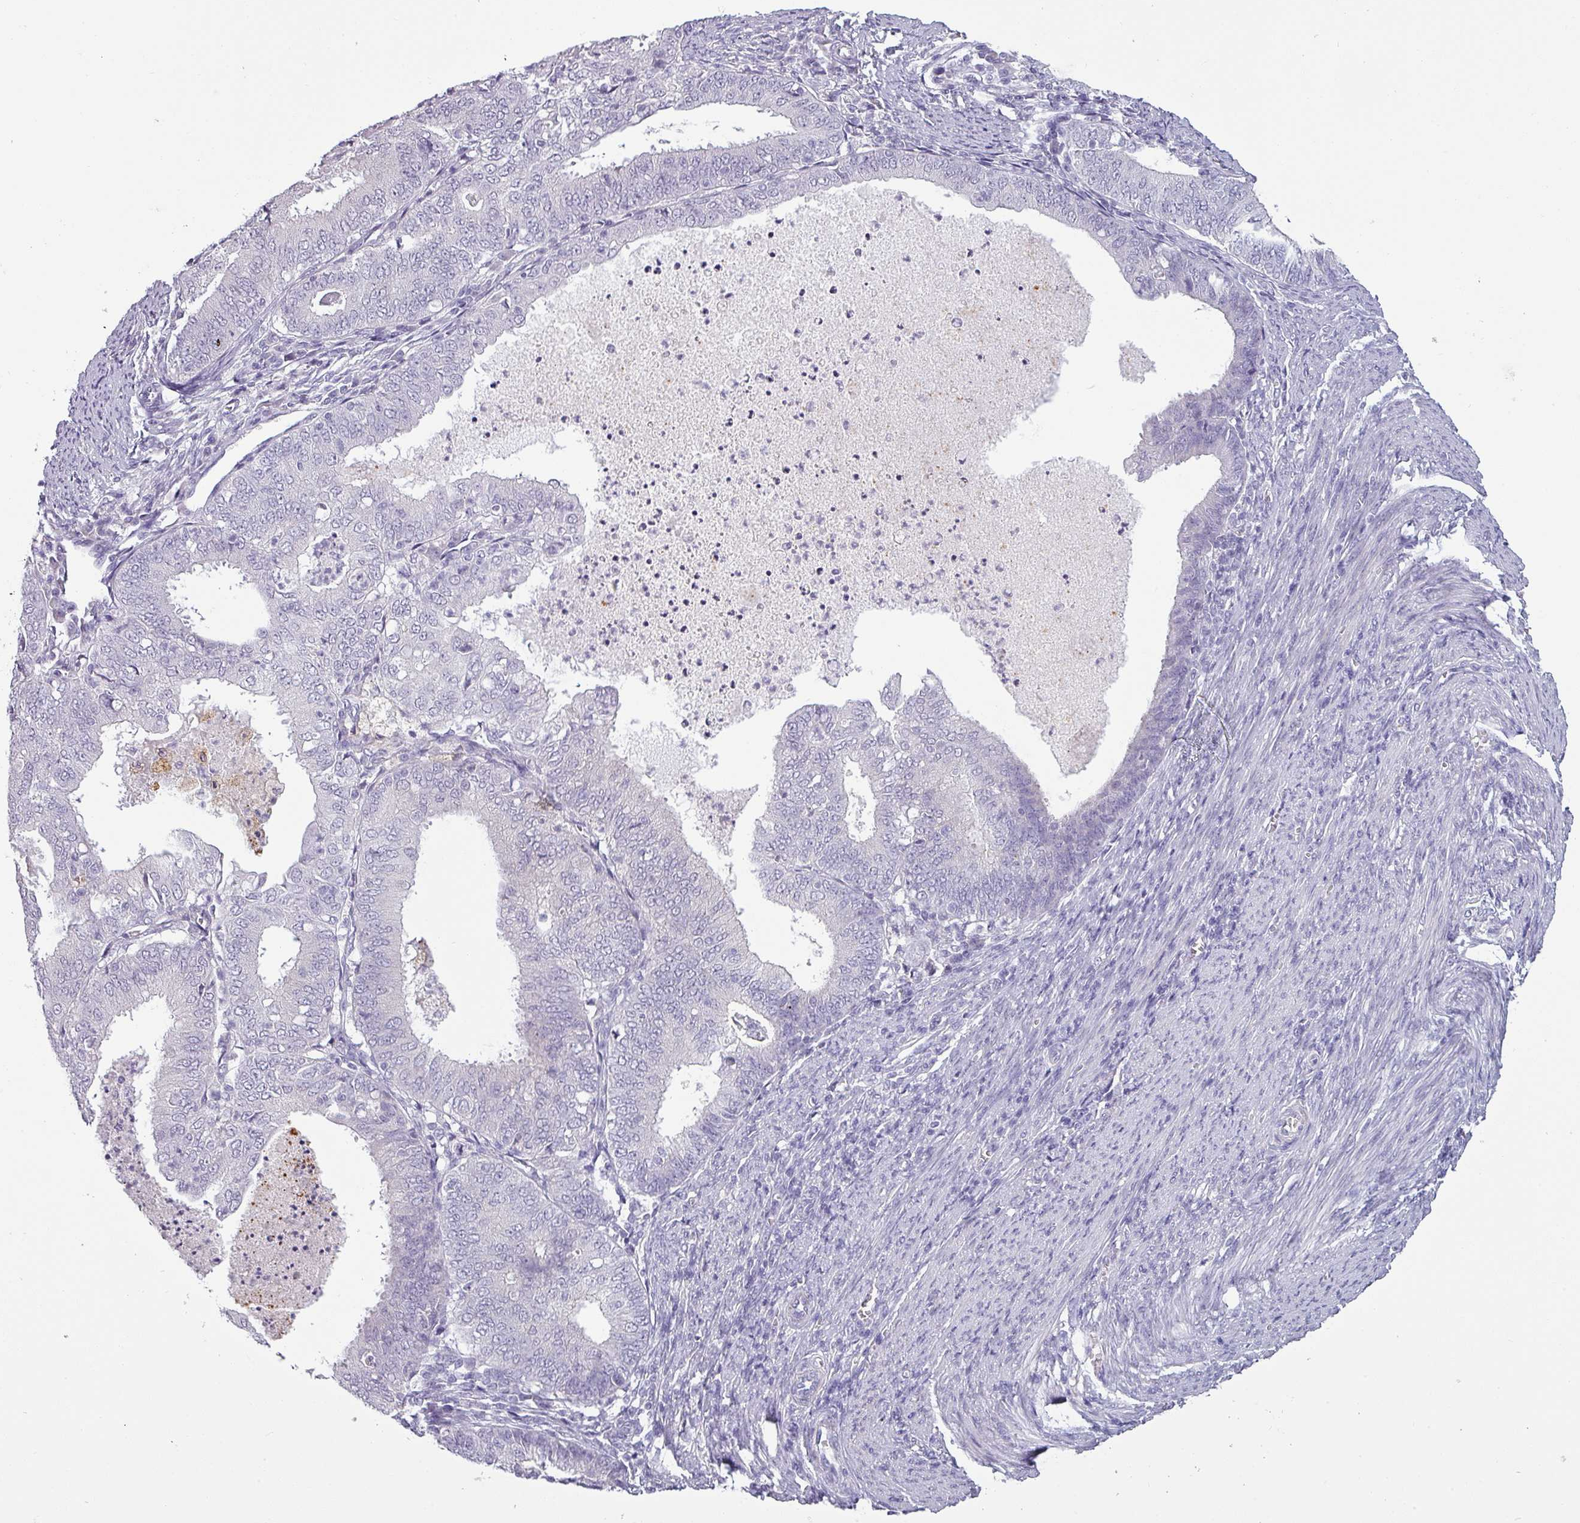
{"staining": {"intensity": "negative", "quantity": "none", "location": "none"}, "tissue": "endometrial cancer", "cell_type": "Tumor cells", "image_type": "cancer", "snomed": [{"axis": "morphology", "description": "Adenocarcinoma, NOS"}, {"axis": "topography", "description": "Endometrium"}], "caption": "Endometrial cancer (adenocarcinoma) was stained to show a protein in brown. There is no significant expression in tumor cells.", "gene": "SLC26A9", "patient": {"sex": "female", "age": 57}}